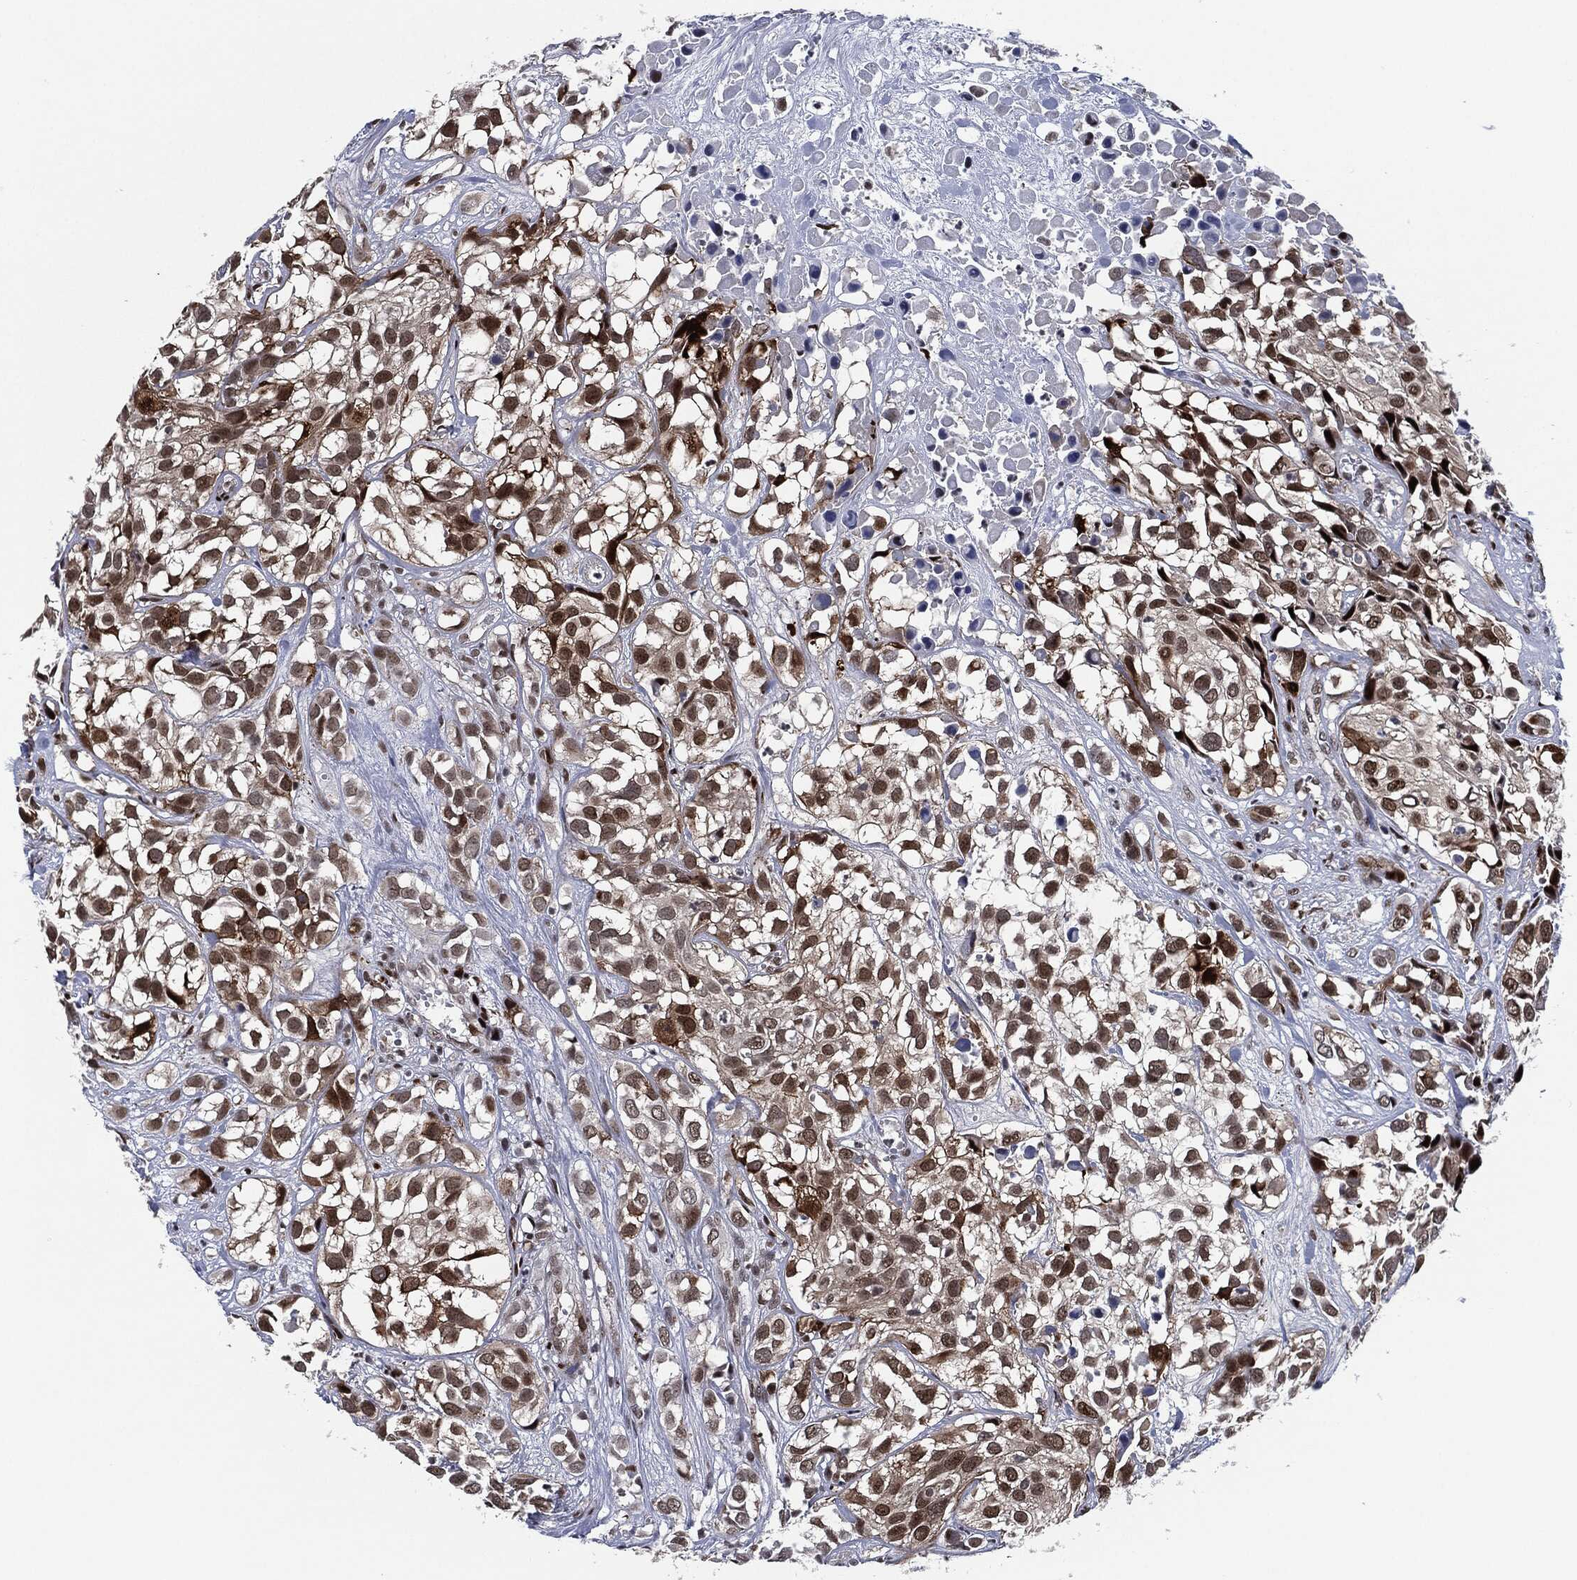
{"staining": {"intensity": "strong", "quantity": "25%-75%", "location": "cytoplasmic/membranous,nuclear"}, "tissue": "urothelial cancer", "cell_type": "Tumor cells", "image_type": "cancer", "snomed": [{"axis": "morphology", "description": "Urothelial carcinoma, High grade"}, {"axis": "topography", "description": "Urinary bladder"}], "caption": "Immunohistochemistry (IHC) (DAB) staining of urothelial cancer reveals strong cytoplasmic/membranous and nuclear protein expression in about 25%-75% of tumor cells.", "gene": "AKT2", "patient": {"sex": "male", "age": 56}}